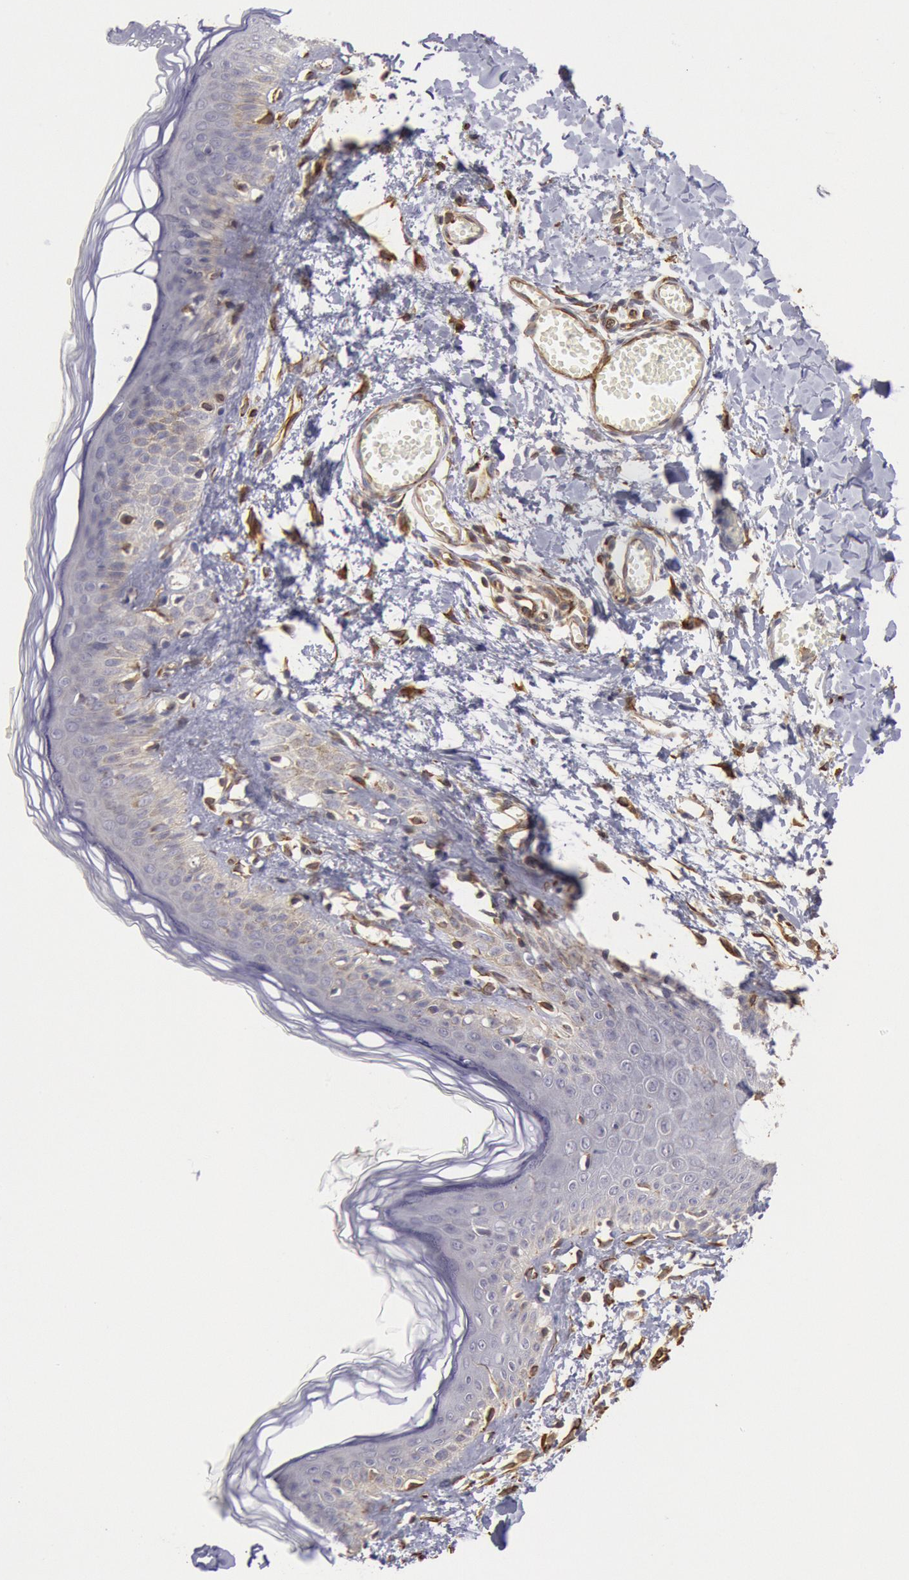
{"staining": {"intensity": "moderate", "quantity": ">75%", "location": "cytoplasmic/membranous"}, "tissue": "skin", "cell_type": "Fibroblasts", "image_type": "normal", "snomed": [{"axis": "morphology", "description": "Normal tissue, NOS"}, {"axis": "morphology", "description": "Sarcoma, NOS"}, {"axis": "topography", "description": "Skin"}, {"axis": "topography", "description": "Soft tissue"}], "caption": "IHC photomicrograph of normal human skin stained for a protein (brown), which shows medium levels of moderate cytoplasmic/membranous positivity in about >75% of fibroblasts.", "gene": "RNF139", "patient": {"sex": "female", "age": 51}}